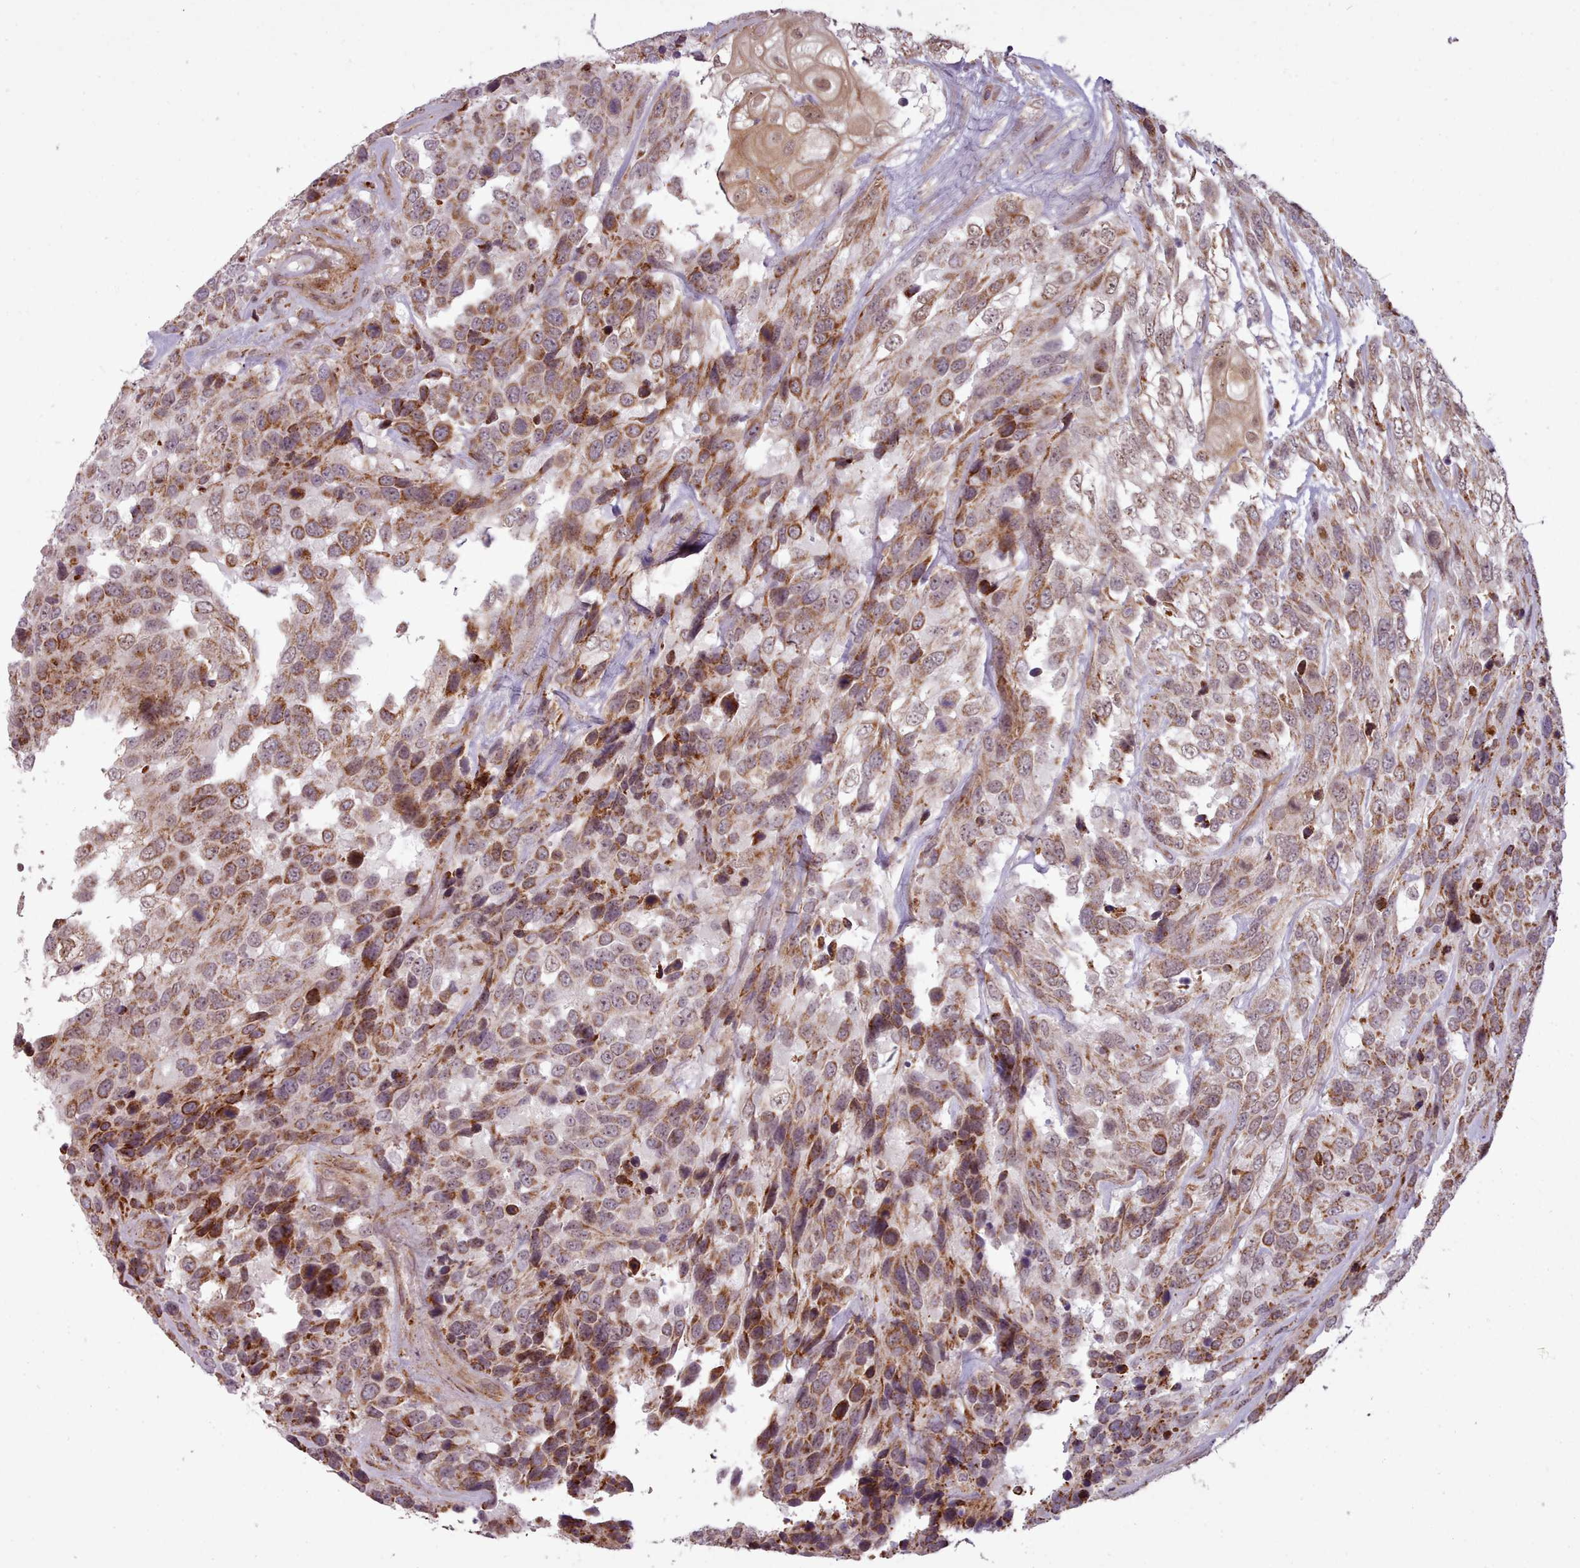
{"staining": {"intensity": "moderate", "quantity": ">75%", "location": "cytoplasmic/membranous"}, "tissue": "urothelial cancer", "cell_type": "Tumor cells", "image_type": "cancer", "snomed": [{"axis": "morphology", "description": "Urothelial carcinoma, High grade"}, {"axis": "topography", "description": "Urinary bladder"}], "caption": "Human urothelial carcinoma (high-grade) stained with a protein marker demonstrates moderate staining in tumor cells.", "gene": "ZMYM4", "patient": {"sex": "female", "age": 70}}